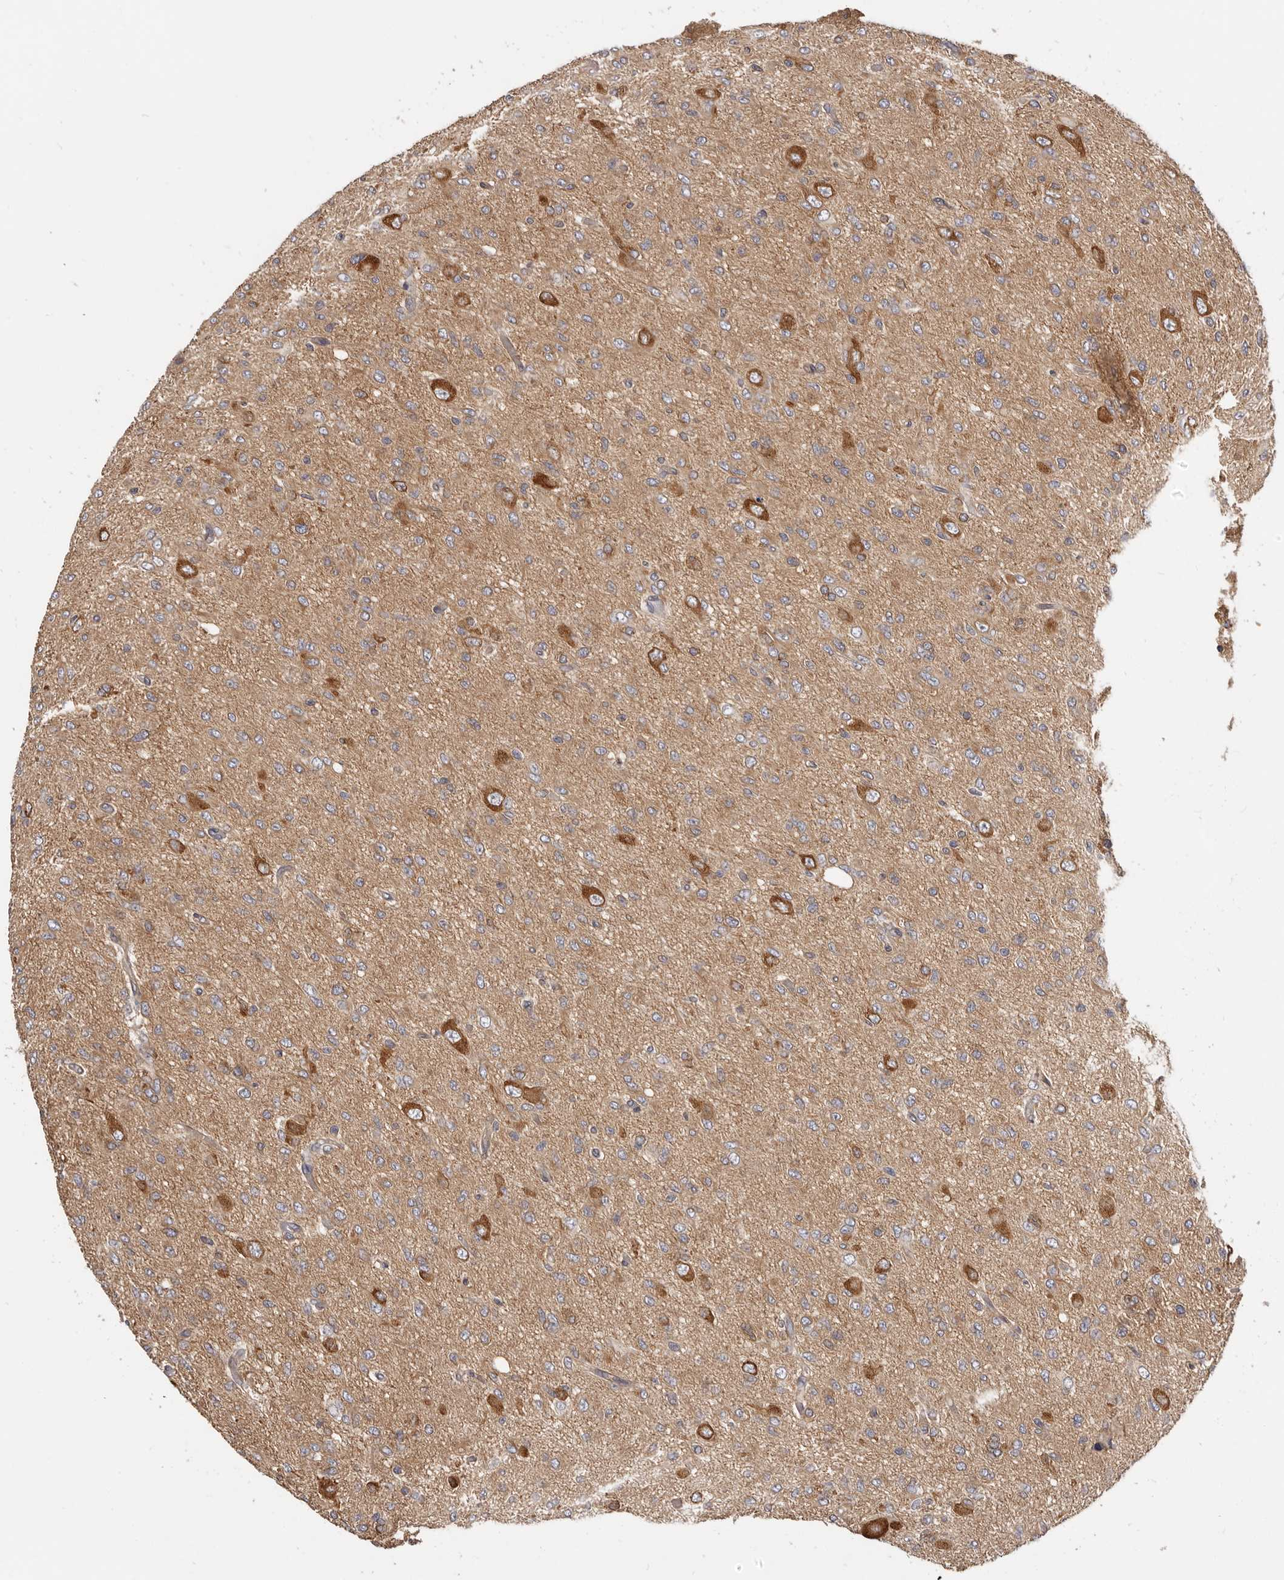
{"staining": {"intensity": "weak", "quantity": ">75%", "location": "cytoplasmic/membranous"}, "tissue": "glioma", "cell_type": "Tumor cells", "image_type": "cancer", "snomed": [{"axis": "morphology", "description": "Glioma, malignant, High grade"}, {"axis": "topography", "description": "Brain"}], "caption": "Protein expression analysis of glioma exhibits weak cytoplasmic/membranous staining in approximately >75% of tumor cells.", "gene": "ADAMTS20", "patient": {"sex": "female", "age": 59}}